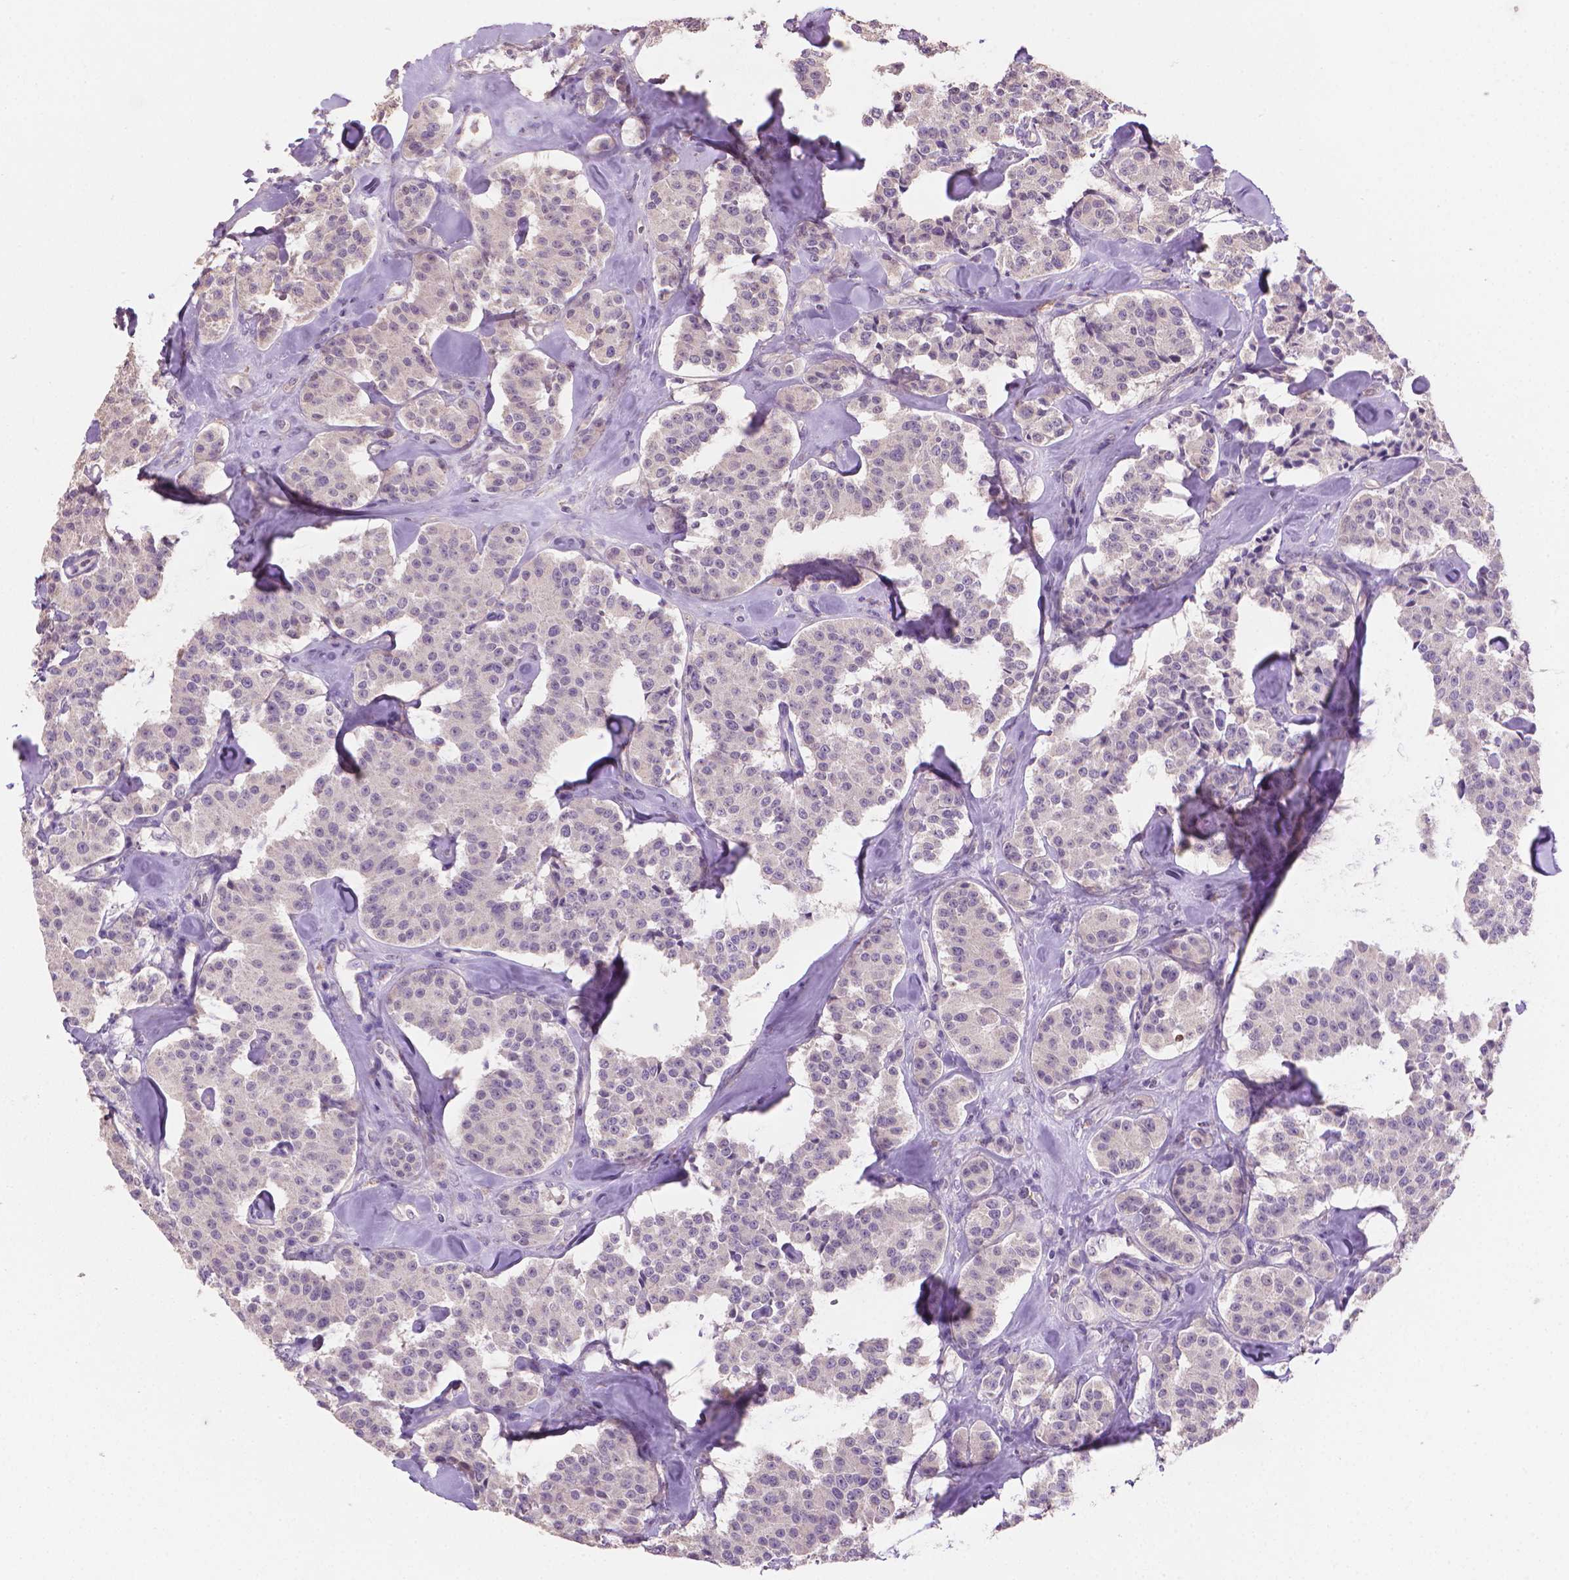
{"staining": {"intensity": "negative", "quantity": "none", "location": "none"}, "tissue": "carcinoid", "cell_type": "Tumor cells", "image_type": "cancer", "snomed": [{"axis": "morphology", "description": "Carcinoid, malignant, NOS"}, {"axis": "topography", "description": "Pancreas"}], "caption": "This is an immunohistochemistry (IHC) image of carcinoid. There is no staining in tumor cells.", "gene": "CATIP", "patient": {"sex": "male", "age": 41}}